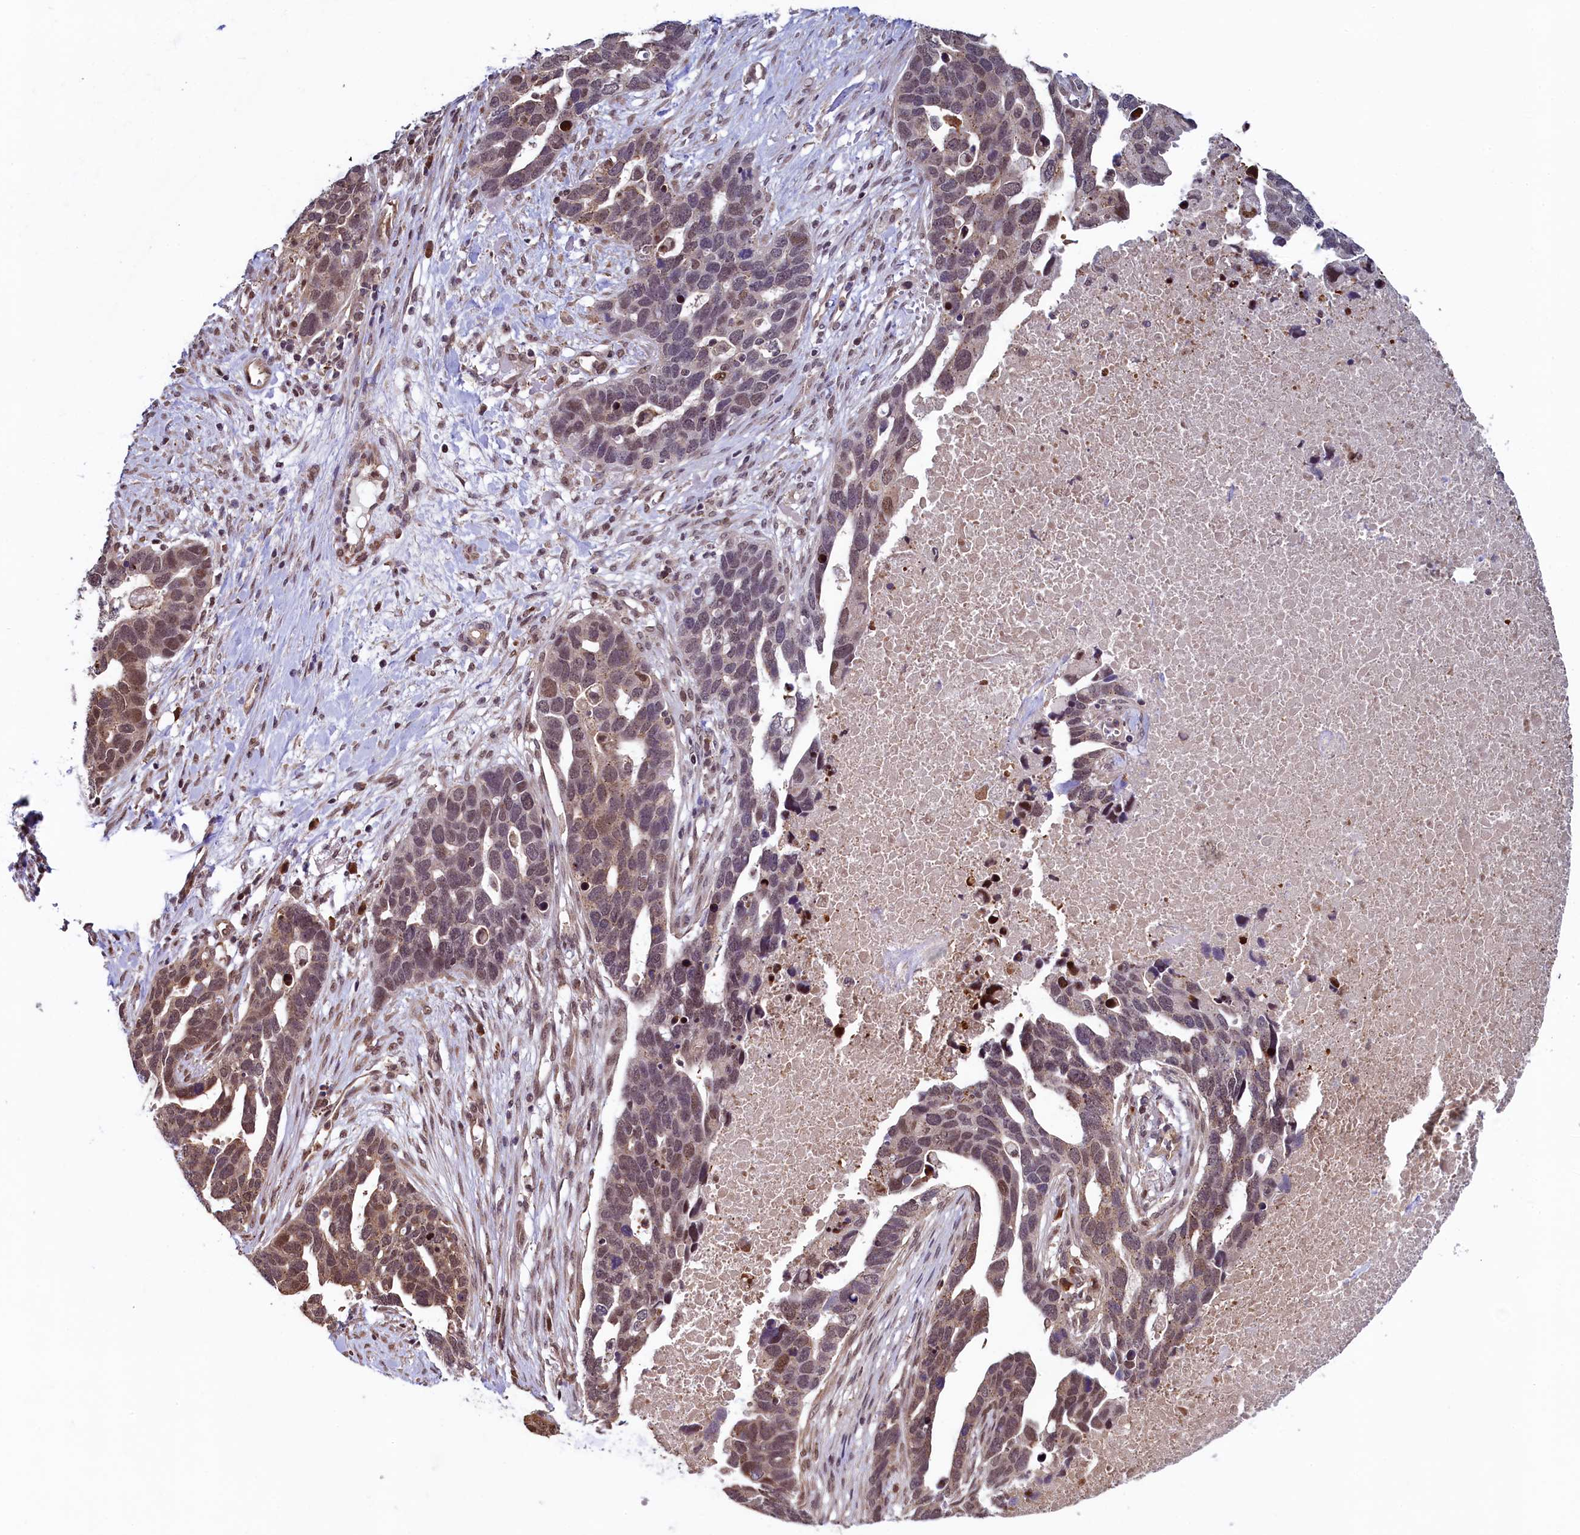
{"staining": {"intensity": "moderate", "quantity": "25%-75%", "location": "nuclear"}, "tissue": "ovarian cancer", "cell_type": "Tumor cells", "image_type": "cancer", "snomed": [{"axis": "morphology", "description": "Cystadenocarcinoma, serous, NOS"}, {"axis": "topography", "description": "Ovary"}], "caption": "Tumor cells reveal moderate nuclear positivity in about 25%-75% of cells in ovarian cancer.", "gene": "LEO1", "patient": {"sex": "female", "age": 54}}